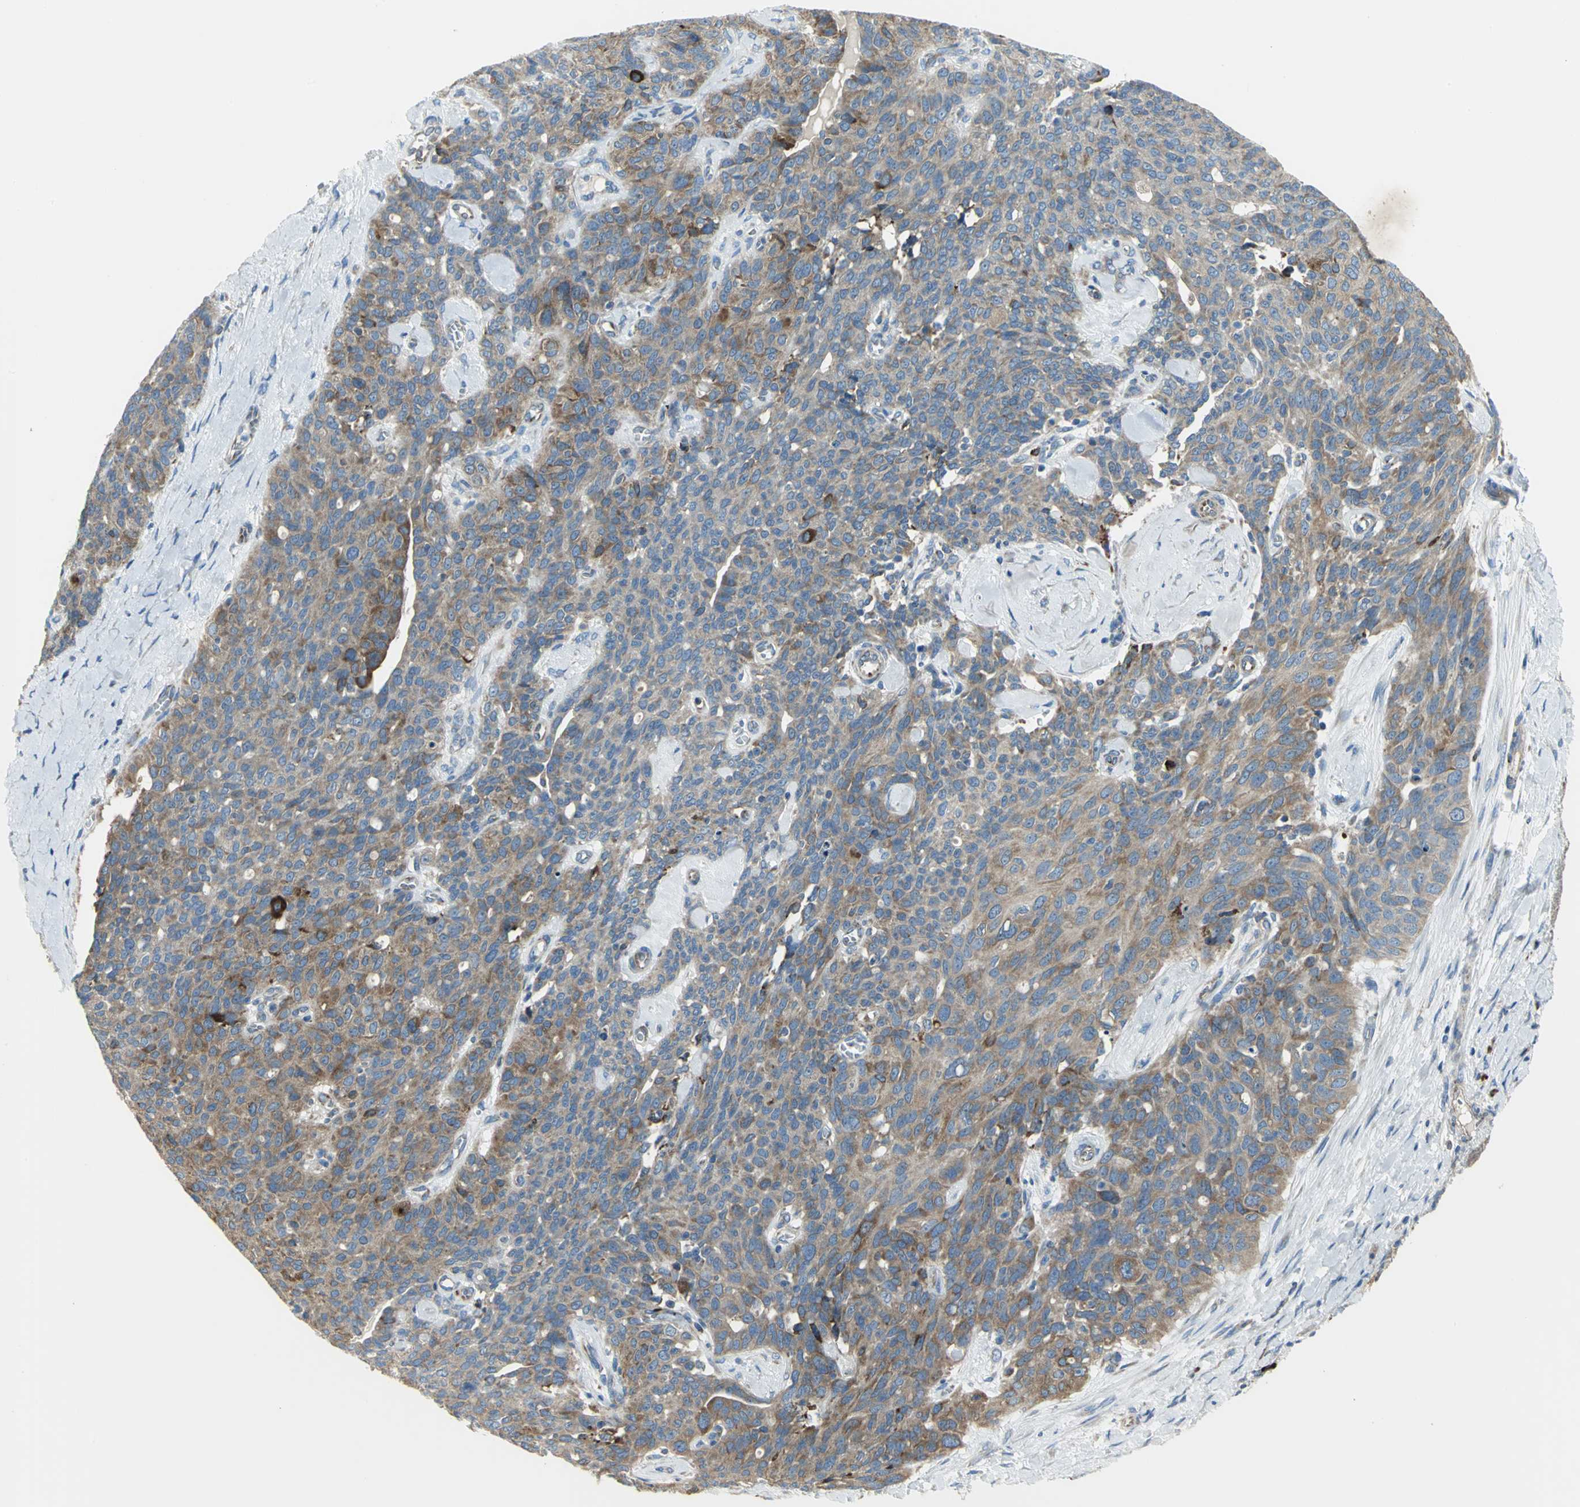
{"staining": {"intensity": "moderate", "quantity": ">75%", "location": "cytoplasmic/membranous"}, "tissue": "ovarian cancer", "cell_type": "Tumor cells", "image_type": "cancer", "snomed": [{"axis": "morphology", "description": "Carcinoma, endometroid"}, {"axis": "topography", "description": "Ovary"}], "caption": "The micrograph reveals staining of endometroid carcinoma (ovarian), revealing moderate cytoplasmic/membranous protein staining (brown color) within tumor cells. (IHC, brightfield microscopy, high magnification).", "gene": "TULP4", "patient": {"sex": "female", "age": 60}}